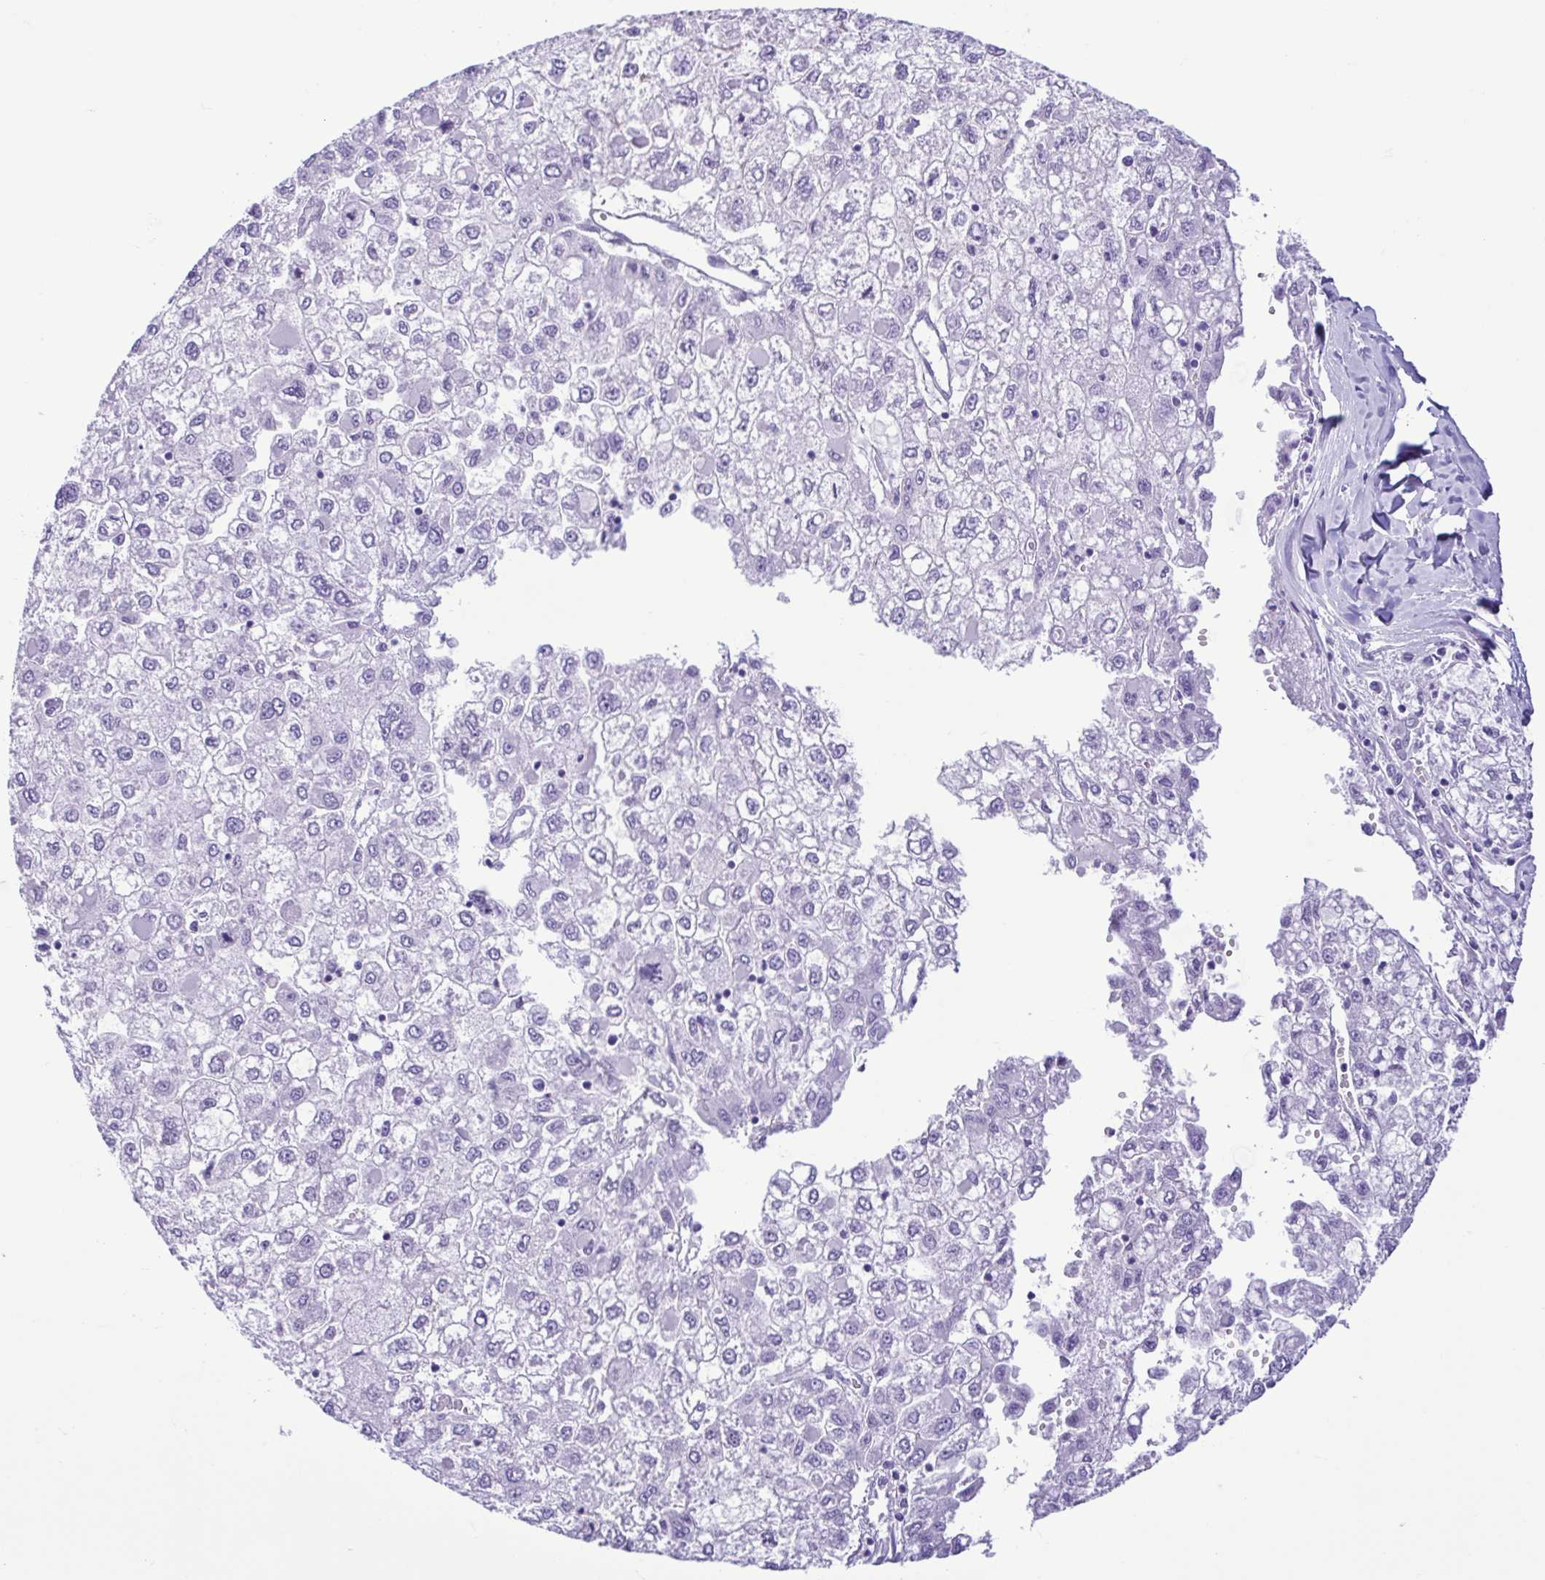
{"staining": {"intensity": "negative", "quantity": "none", "location": "none"}, "tissue": "liver cancer", "cell_type": "Tumor cells", "image_type": "cancer", "snomed": [{"axis": "morphology", "description": "Carcinoma, Hepatocellular, NOS"}, {"axis": "topography", "description": "Liver"}], "caption": "Liver cancer (hepatocellular carcinoma) was stained to show a protein in brown. There is no significant expression in tumor cells. (DAB (3,3'-diaminobenzidine) immunohistochemistry visualized using brightfield microscopy, high magnification).", "gene": "SPATA16", "patient": {"sex": "male", "age": 40}}